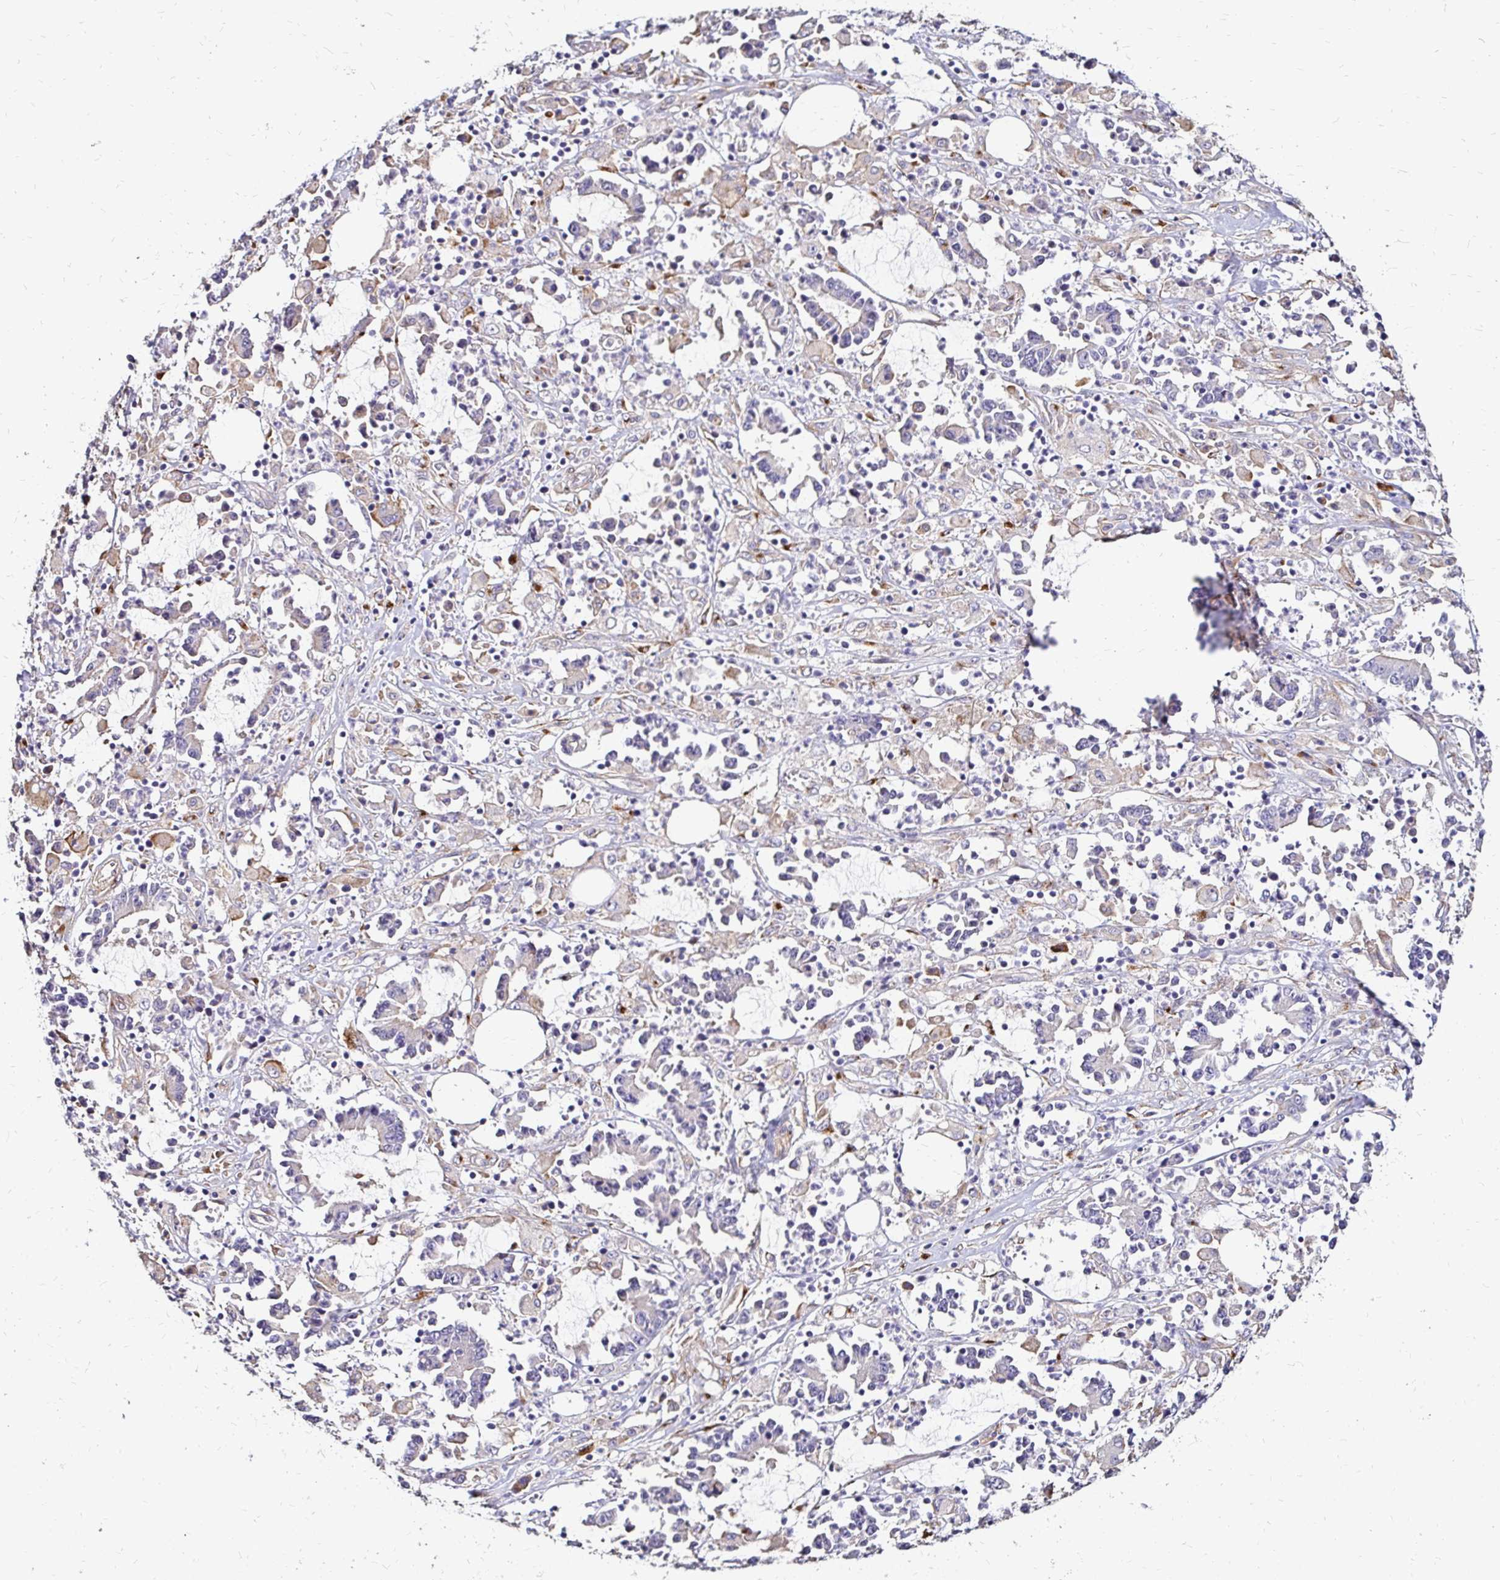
{"staining": {"intensity": "negative", "quantity": "none", "location": "none"}, "tissue": "stomach cancer", "cell_type": "Tumor cells", "image_type": "cancer", "snomed": [{"axis": "morphology", "description": "Adenocarcinoma, NOS"}, {"axis": "topography", "description": "Stomach, upper"}], "caption": "Tumor cells are negative for brown protein staining in stomach adenocarcinoma. (DAB (3,3'-diaminobenzidine) IHC, high magnification).", "gene": "PRIMA1", "patient": {"sex": "male", "age": 68}}